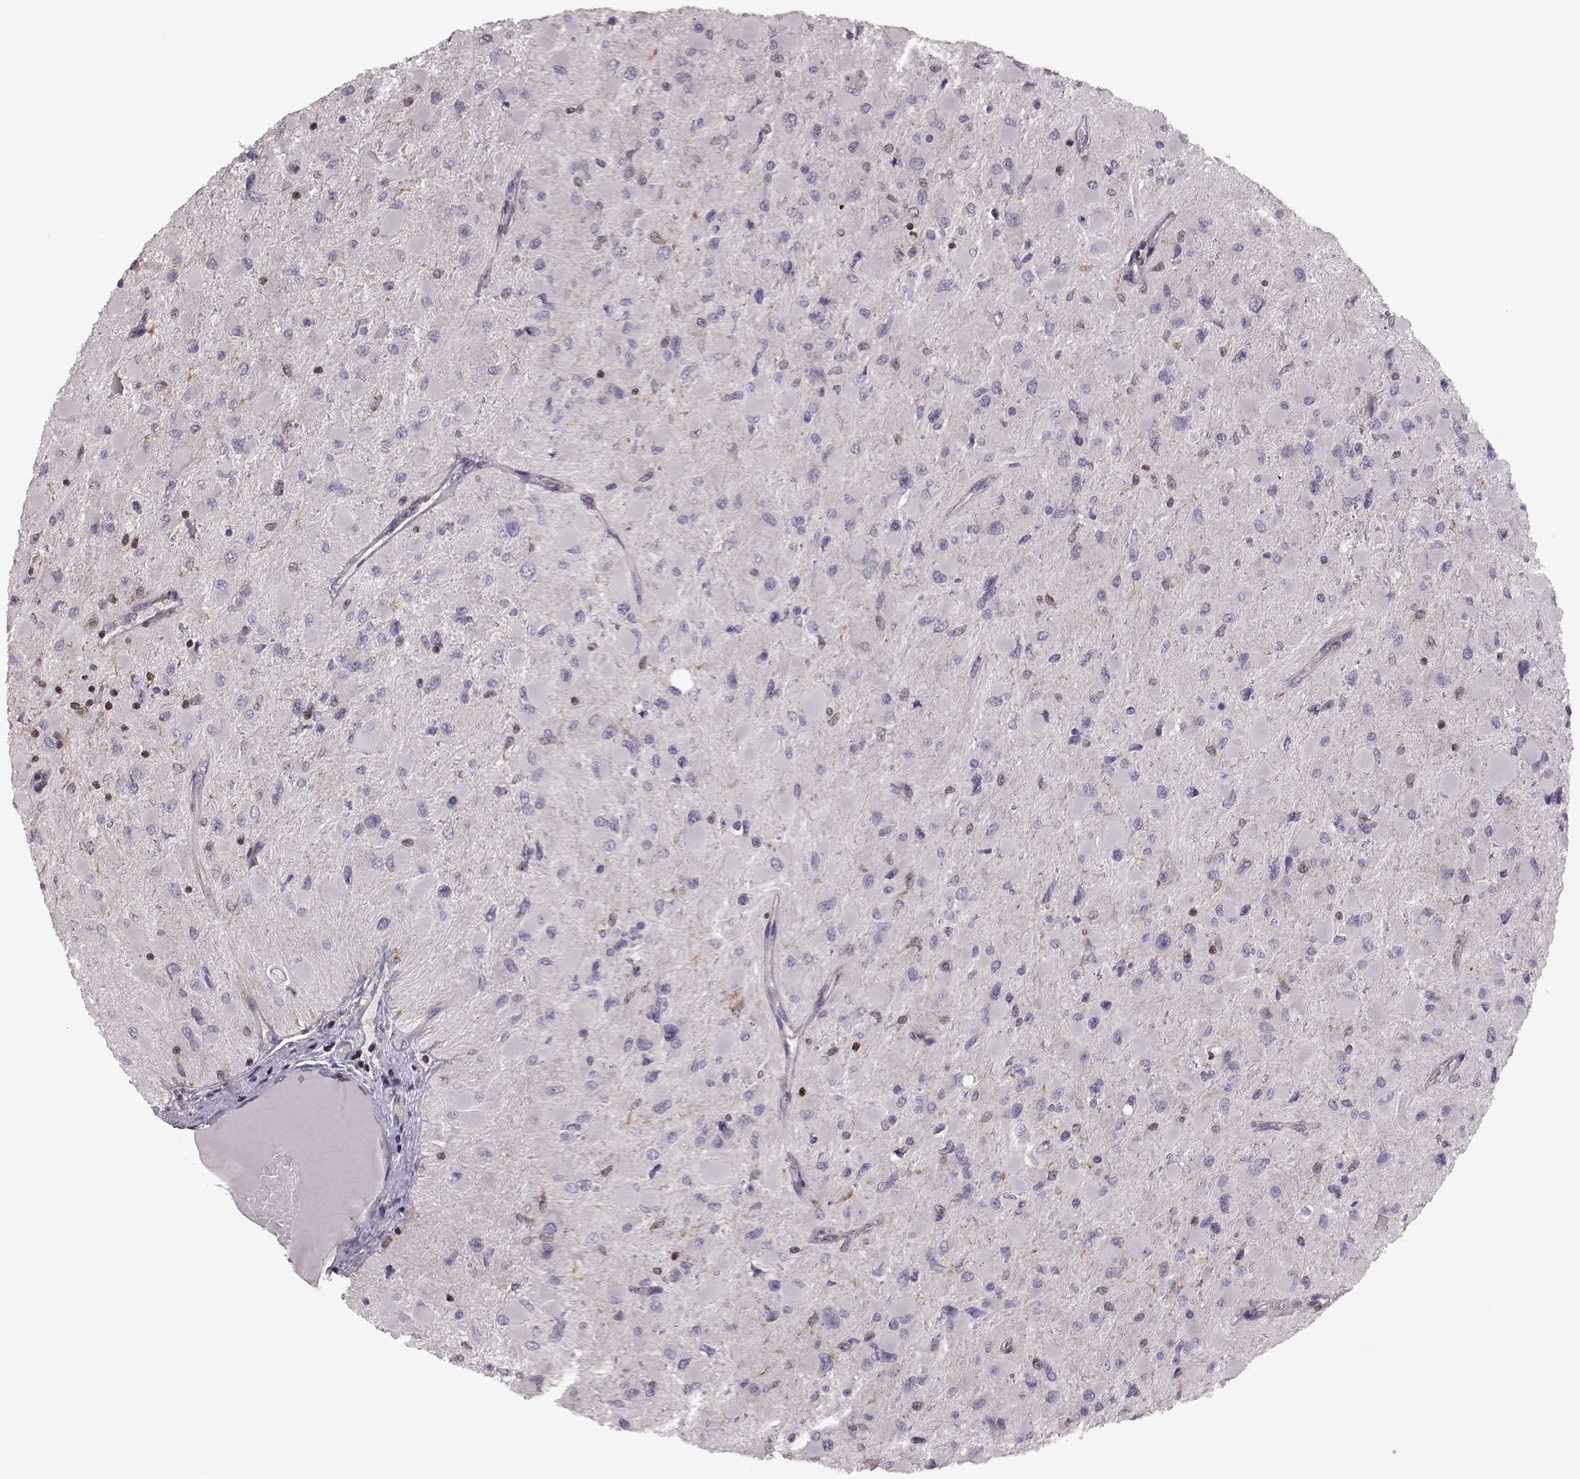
{"staining": {"intensity": "negative", "quantity": "none", "location": "none"}, "tissue": "glioma", "cell_type": "Tumor cells", "image_type": "cancer", "snomed": [{"axis": "morphology", "description": "Glioma, malignant, High grade"}, {"axis": "topography", "description": "Cerebral cortex"}], "caption": "Glioma stained for a protein using immunohistochemistry (IHC) reveals no staining tumor cells.", "gene": "CDC42SE1", "patient": {"sex": "female", "age": 36}}